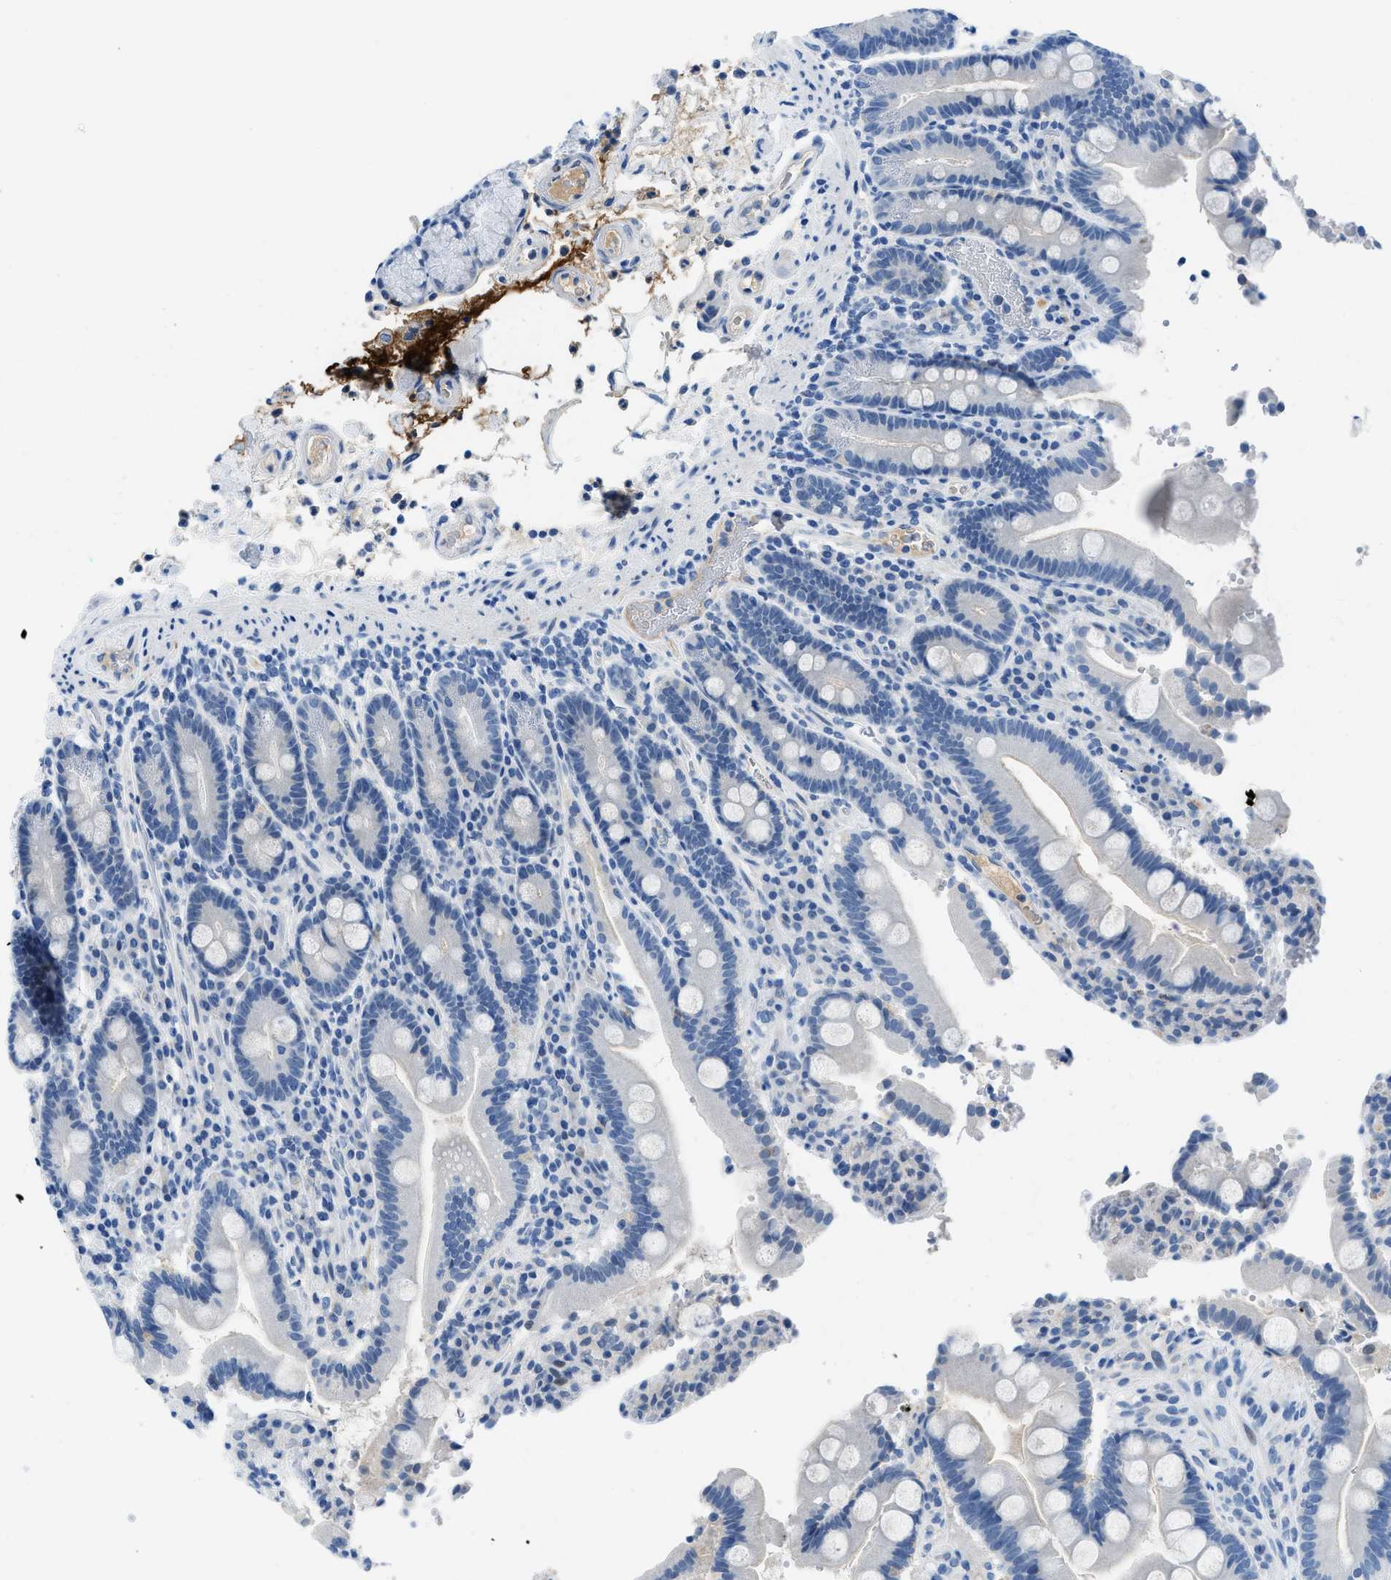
{"staining": {"intensity": "negative", "quantity": "none", "location": "none"}, "tissue": "duodenum", "cell_type": "Glandular cells", "image_type": "normal", "snomed": [{"axis": "morphology", "description": "Normal tissue, NOS"}, {"axis": "topography", "description": "Small intestine, NOS"}], "caption": "This photomicrograph is of normal duodenum stained with IHC to label a protein in brown with the nuclei are counter-stained blue. There is no positivity in glandular cells. The staining was performed using DAB (3,3'-diaminobenzidine) to visualize the protein expression in brown, while the nuclei were stained in blue with hematoxylin (Magnification: 20x).", "gene": "MBL2", "patient": {"sex": "female", "age": 71}}